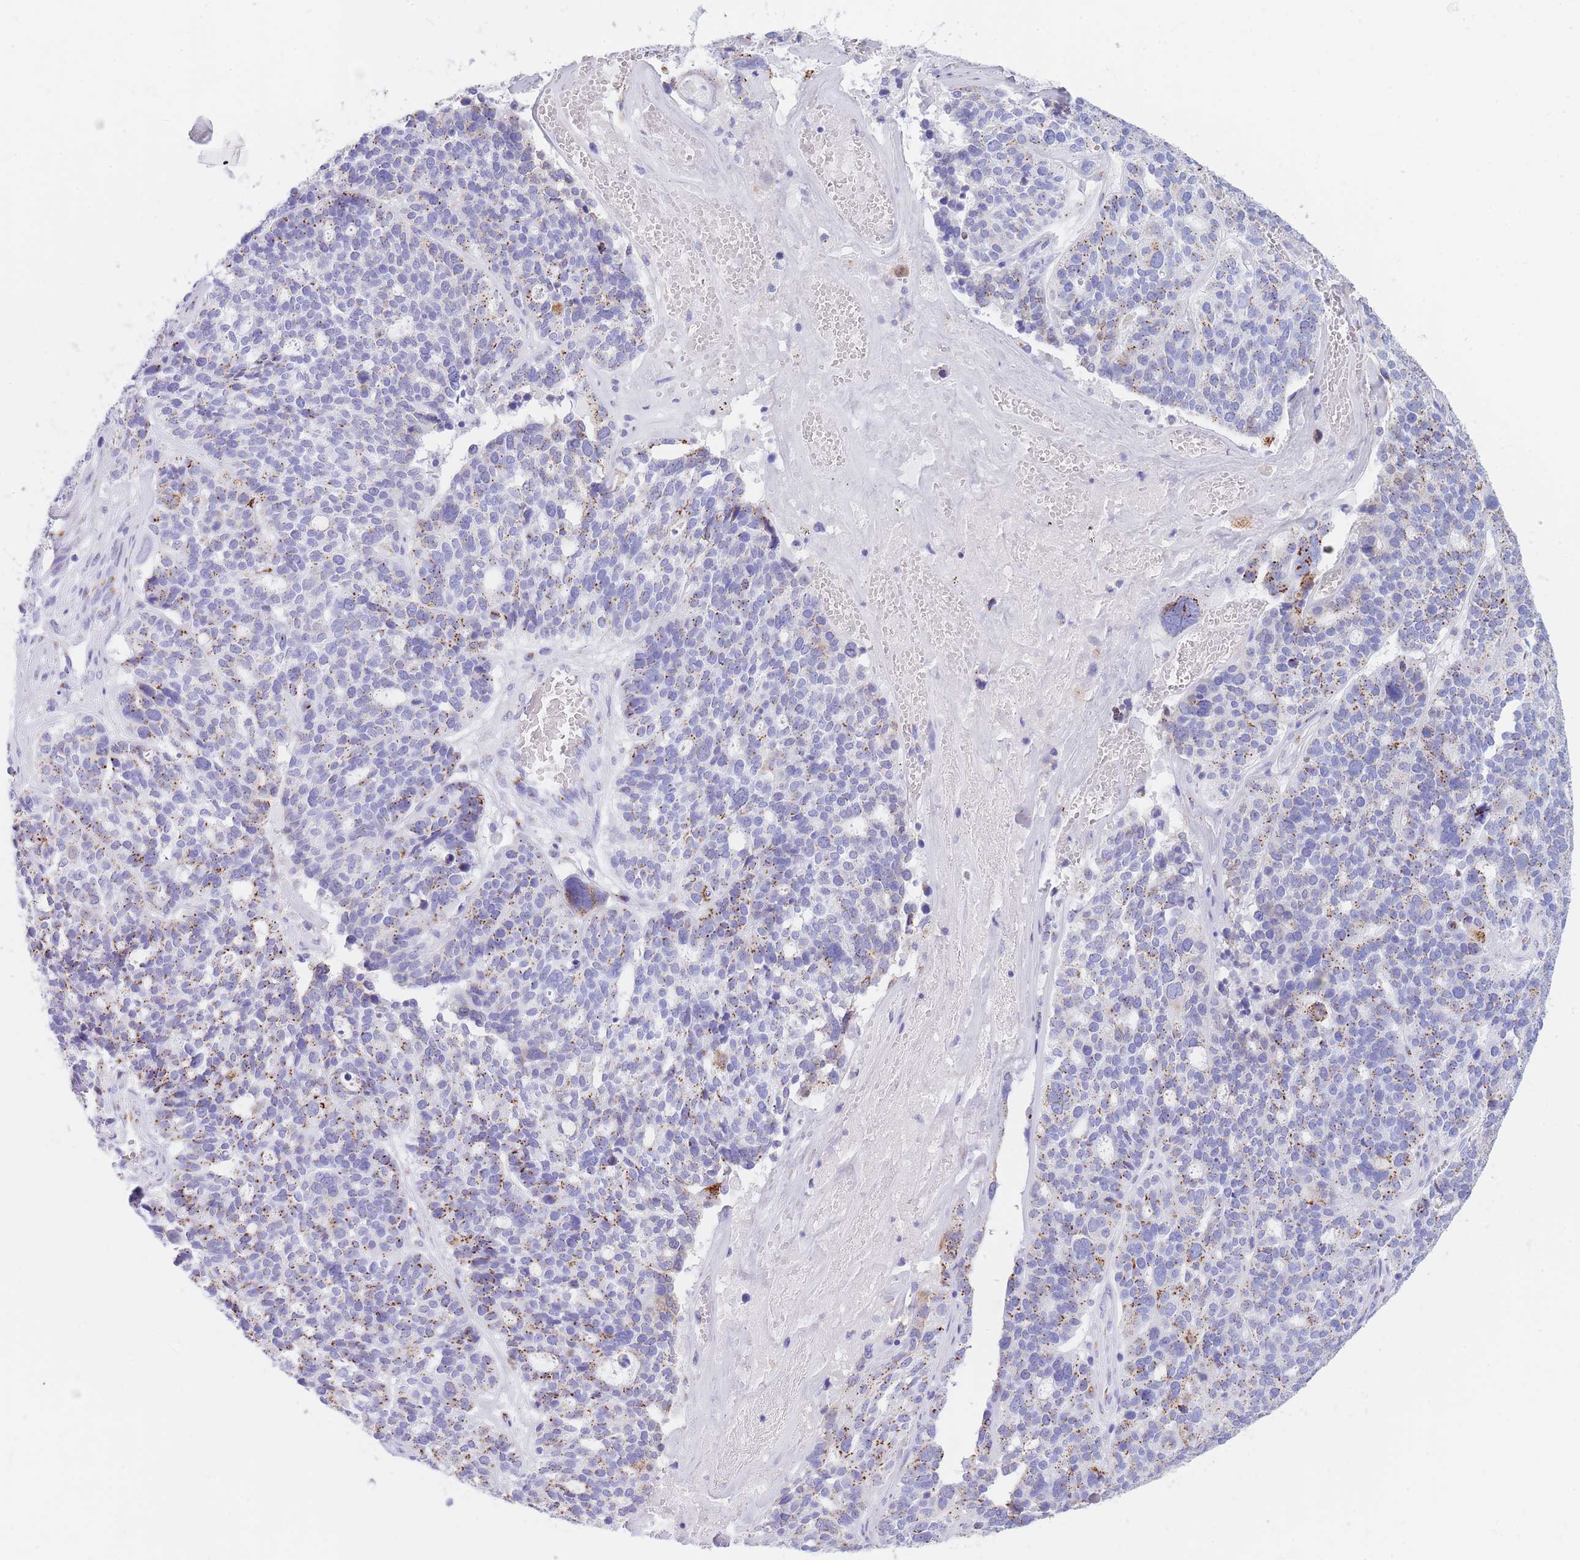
{"staining": {"intensity": "strong", "quantity": "25%-75%", "location": "cytoplasmic/membranous"}, "tissue": "ovarian cancer", "cell_type": "Tumor cells", "image_type": "cancer", "snomed": [{"axis": "morphology", "description": "Cystadenocarcinoma, serous, NOS"}, {"axis": "topography", "description": "Ovary"}], "caption": "A photomicrograph showing strong cytoplasmic/membranous positivity in about 25%-75% of tumor cells in ovarian serous cystadenocarcinoma, as visualized by brown immunohistochemical staining.", "gene": "FAM3C", "patient": {"sex": "female", "age": 59}}